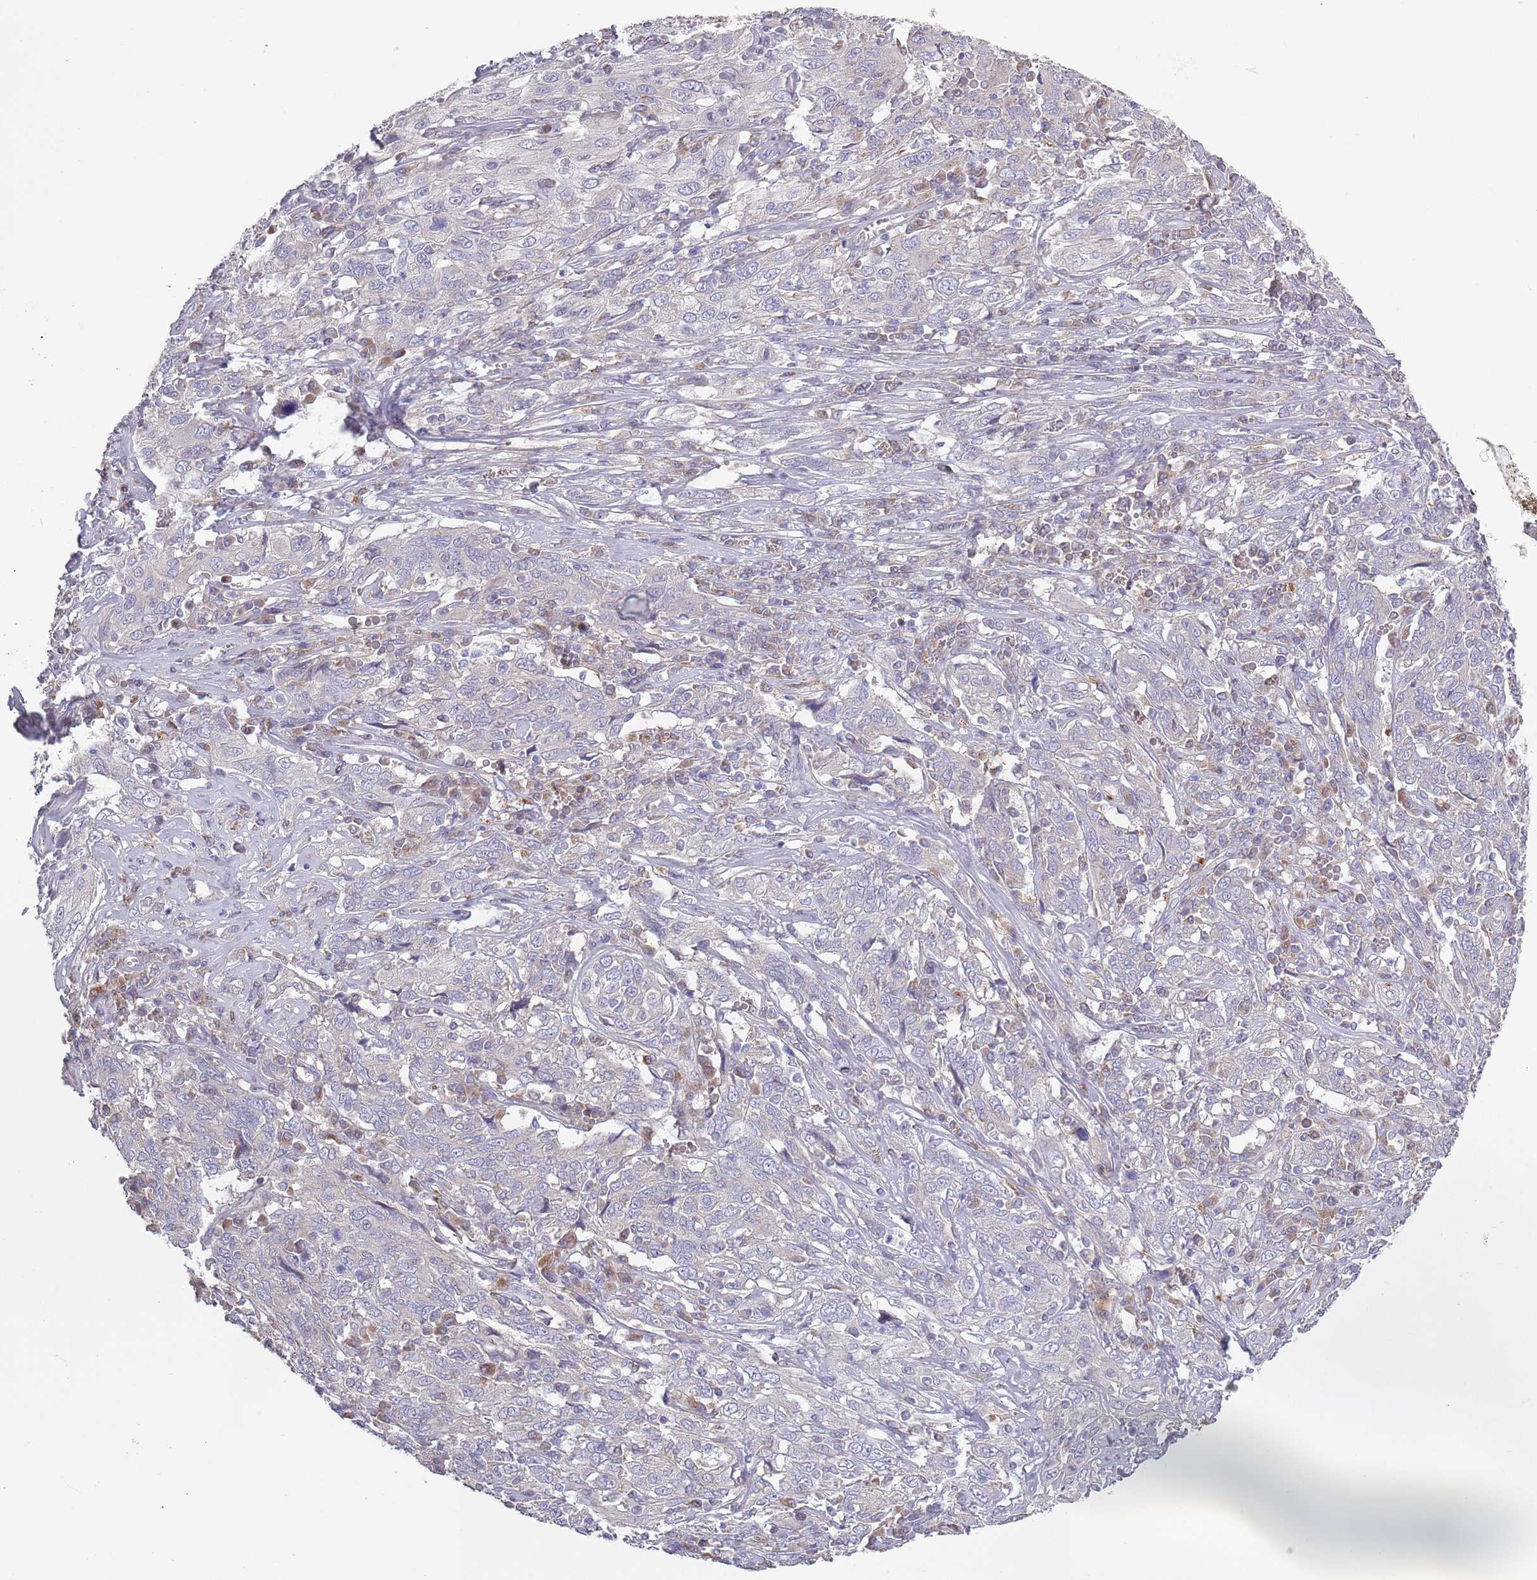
{"staining": {"intensity": "negative", "quantity": "none", "location": "none"}, "tissue": "cervical cancer", "cell_type": "Tumor cells", "image_type": "cancer", "snomed": [{"axis": "morphology", "description": "Squamous cell carcinoma, NOS"}, {"axis": "topography", "description": "Cervix"}], "caption": "This is an immunohistochemistry (IHC) image of human squamous cell carcinoma (cervical). There is no expression in tumor cells.", "gene": "COQ5", "patient": {"sex": "female", "age": 46}}